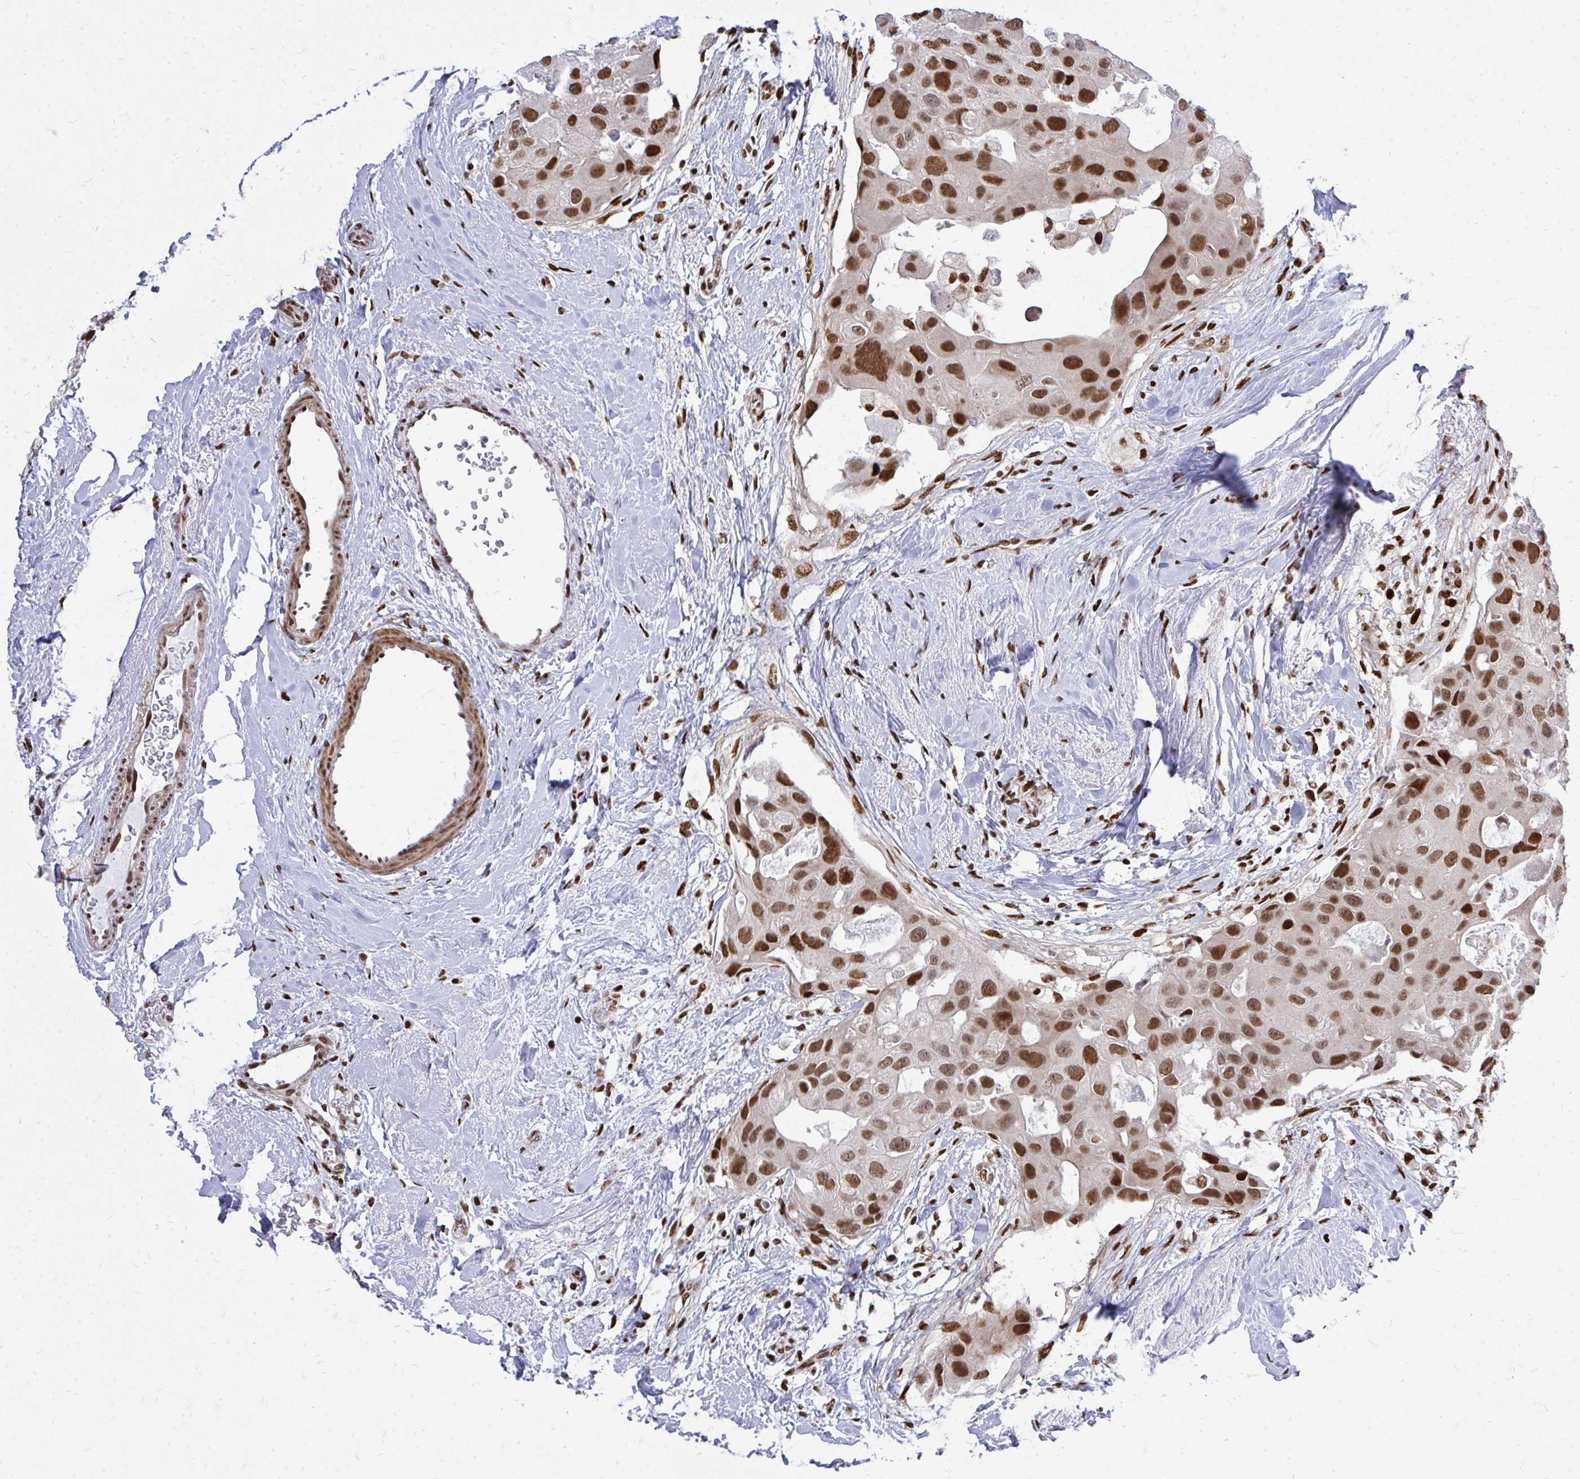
{"staining": {"intensity": "strong", "quantity": ">75%", "location": "nuclear"}, "tissue": "breast cancer", "cell_type": "Tumor cells", "image_type": "cancer", "snomed": [{"axis": "morphology", "description": "Duct carcinoma"}, {"axis": "topography", "description": "Breast"}], "caption": "Immunohistochemical staining of human breast cancer (invasive ductal carcinoma) shows strong nuclear protein positivity in approximately >75% of tumor cells.", "gene": "TBL1Y", "patient": {"sex": "female", "age": 43}}